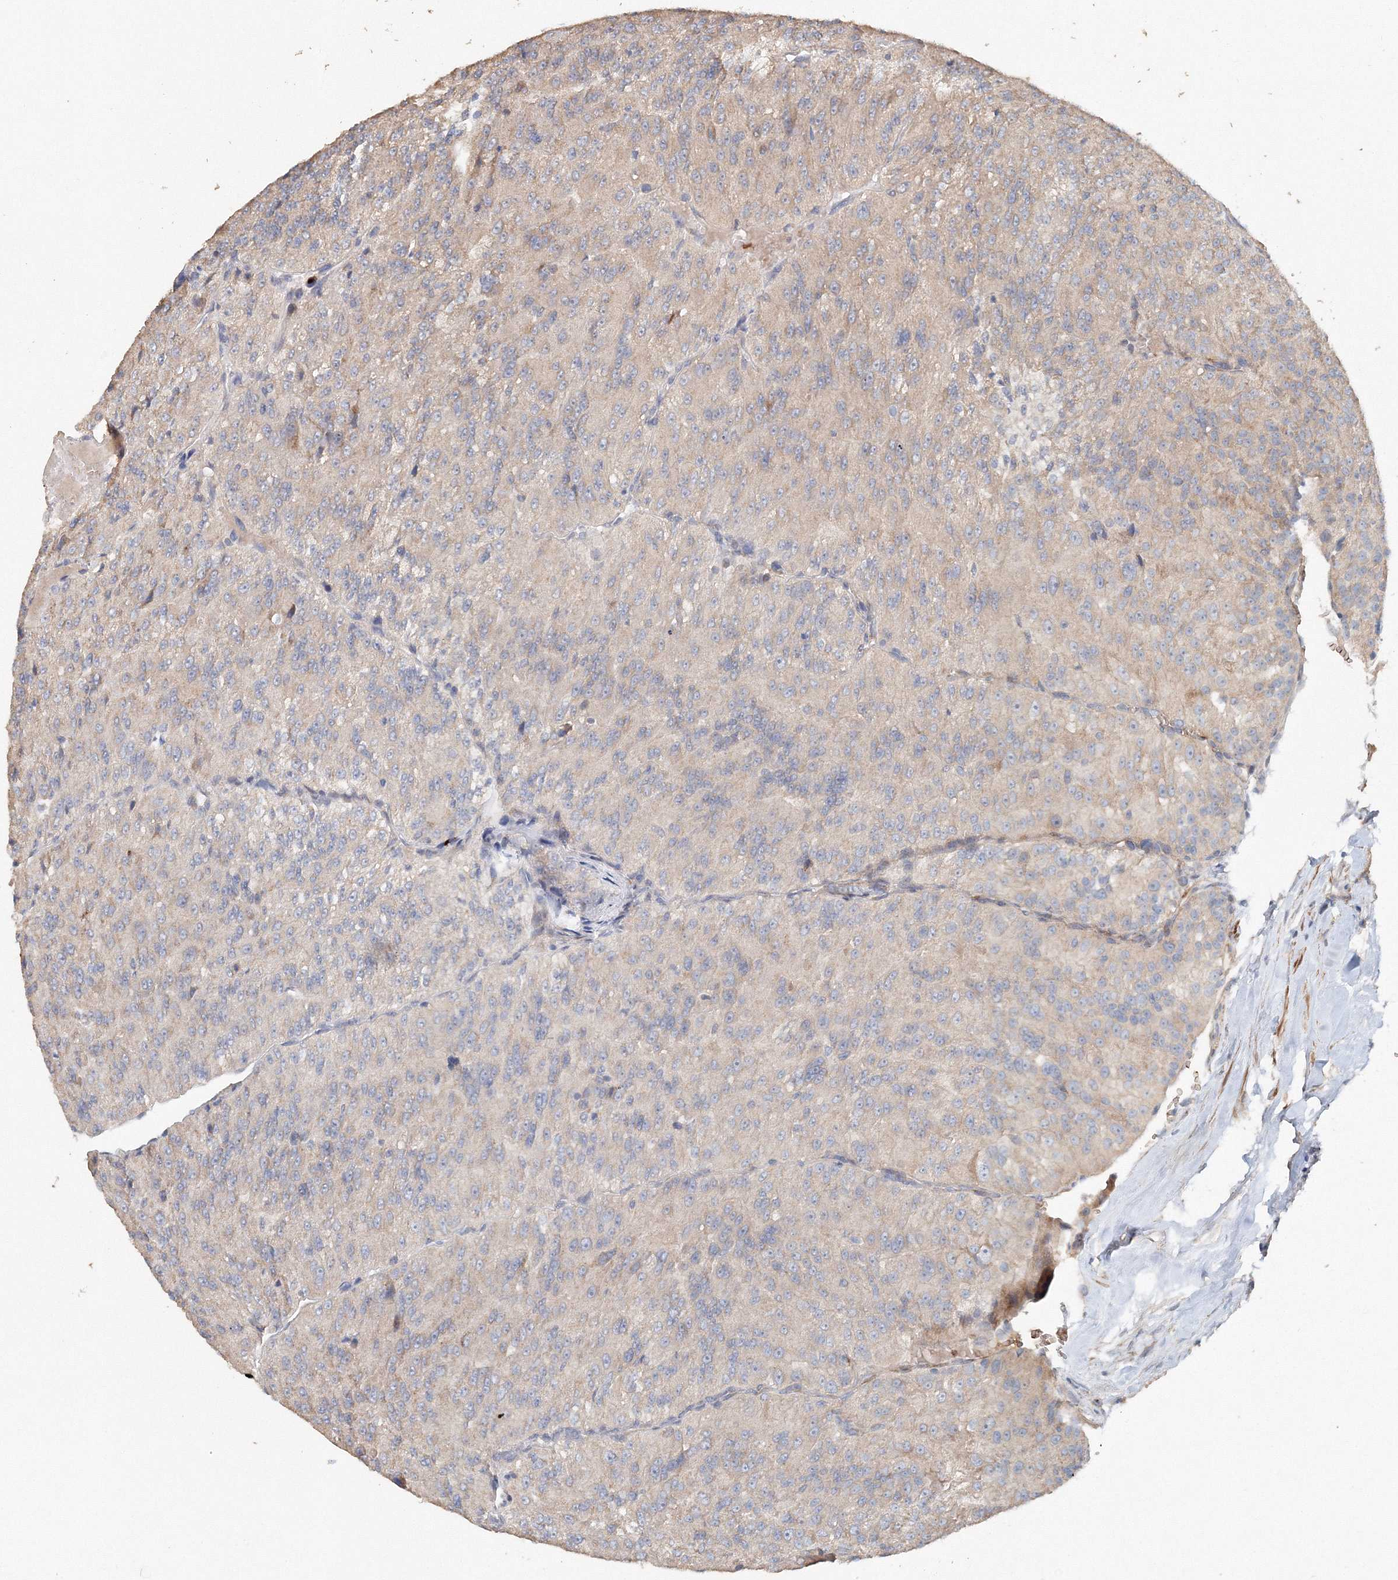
{"staining": {"intensity": "negative", "quantity": "none", "location": "none"}, "tissue": "renal cancer", "cell_type": "Tumor cells", "image_type": "cancer", "snomed": [{"axis": "morphology", "description": "Adenocarcinoma, NOS"}, {"axis": "topography", "description": "Kidney"}], "caption": "Immunohistochemistry of renal cancer shows no expression in tumor cells.", "gene": "NALF2", "patient": {"sex": "female", "age": 63}}